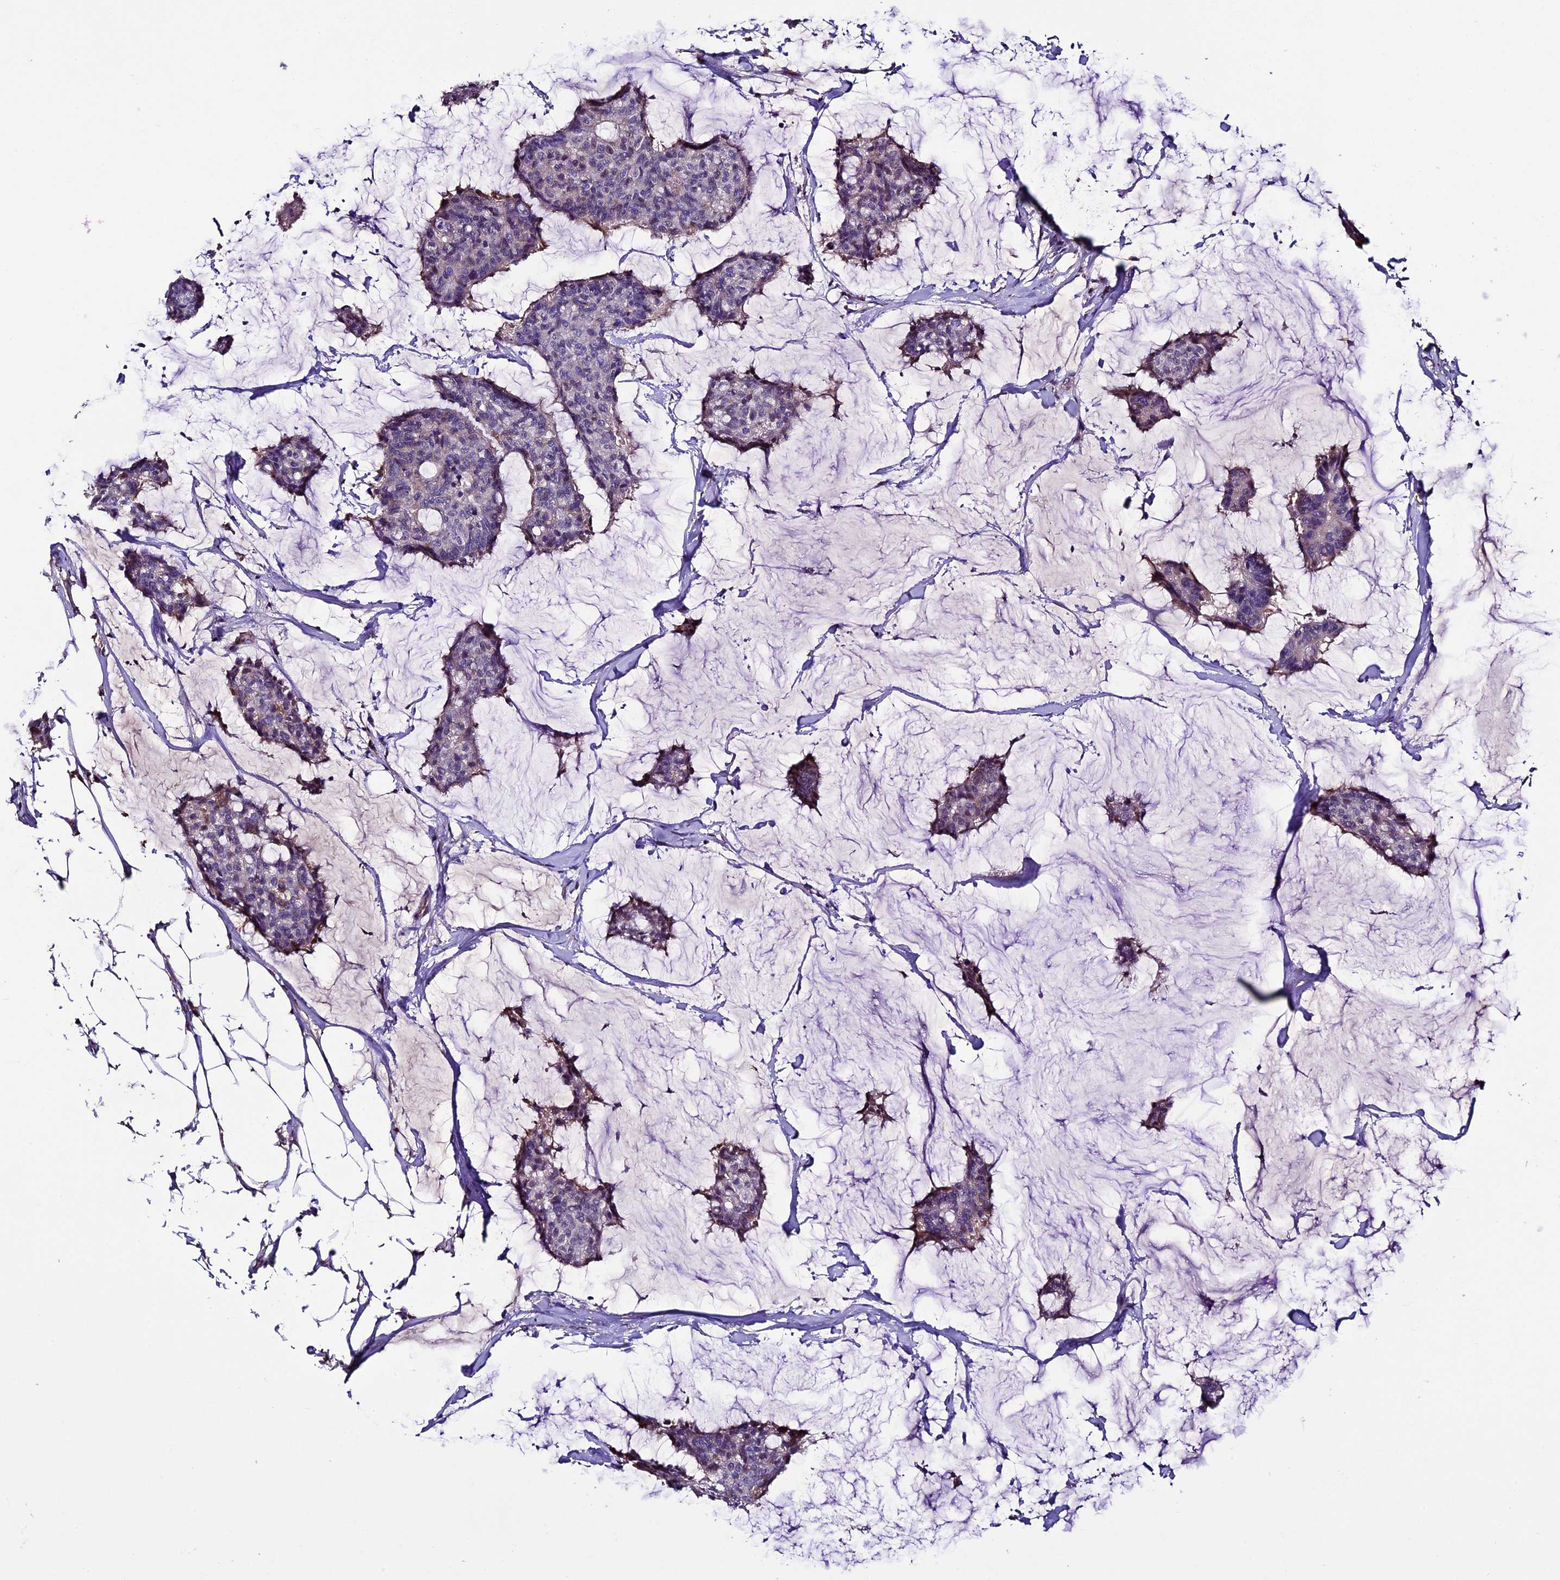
{"staining": {"intensity": "weak", "quantity": "<25%", "location": "cytoplasmic/membranous"}, "tissue": "breast cancer", "cell_type": "Tumor cells", "image_type": "cancer", "snomed": [{"axis": "morphology", "description": "Duct carcinoma"}, {"axis": "topography", "description": "Breast"}], "caption": "Breast cancer (invasive ductal carcinoma) stained for a protein using immunohistochemistry (IHC) displays no positivity tumor cells.", "gene": "TCP11L2", "patient": {"sex": "female", "age": 93}}